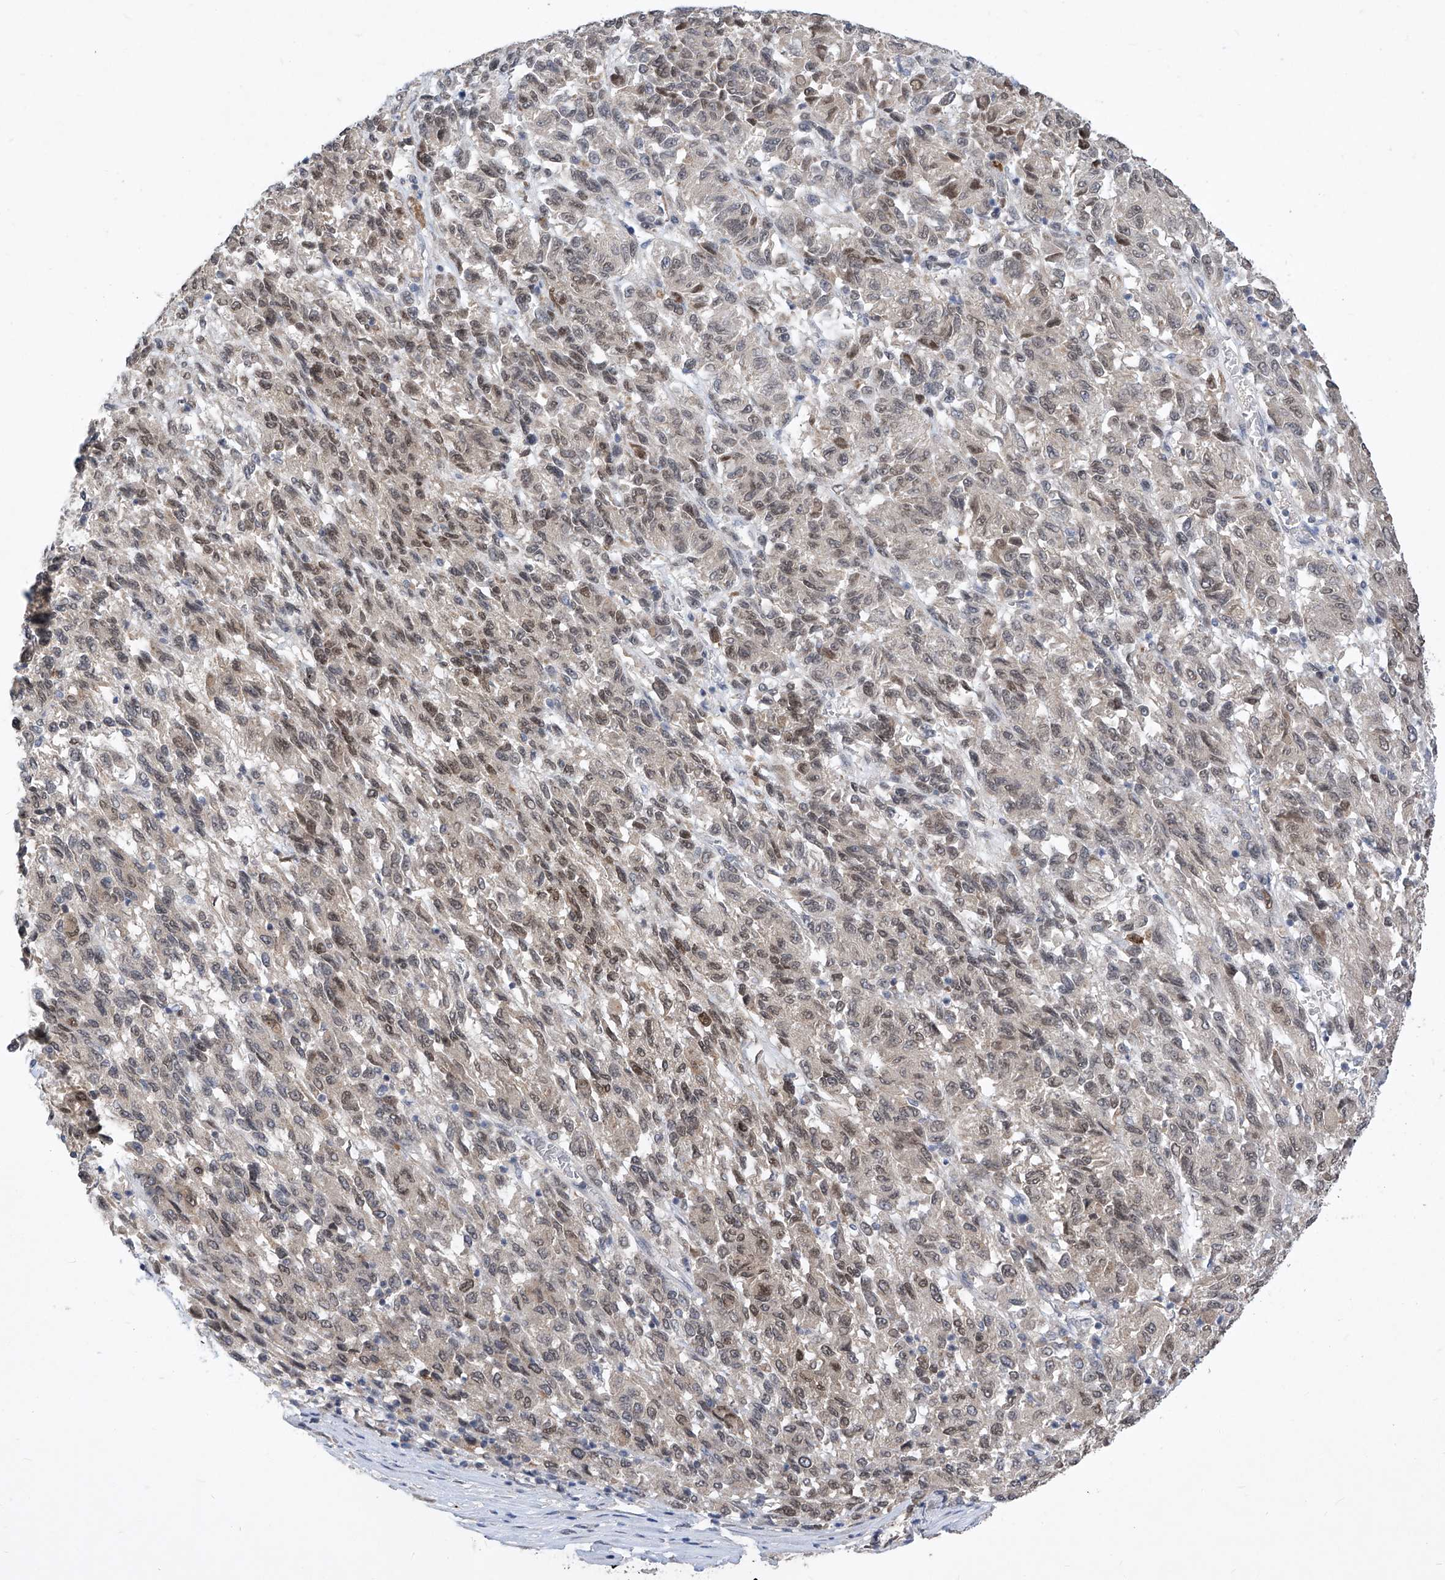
{"staining": {"intensity": "weak", "quantity": "25%-75%", "location": "cytoplasmic/membranous,nuclear"}, "tissue": "melanoma", "cell_type": "Tumor cells", "image_type": "cancer", "snomed": [{"axis": "morphology", "description": "Malignant melanoma, Metastatic site"}, {"axis": "topography", "description": "Lung"}], "caption": "A low amount of weak cytoplasmic/membranous and nuclear staining is seen in about 25%-75% of tumor cells in malignant melanoma (metastatic site) tissue.", "gene": "CETN2", "patient": {"sex": "male", "age": 64}}